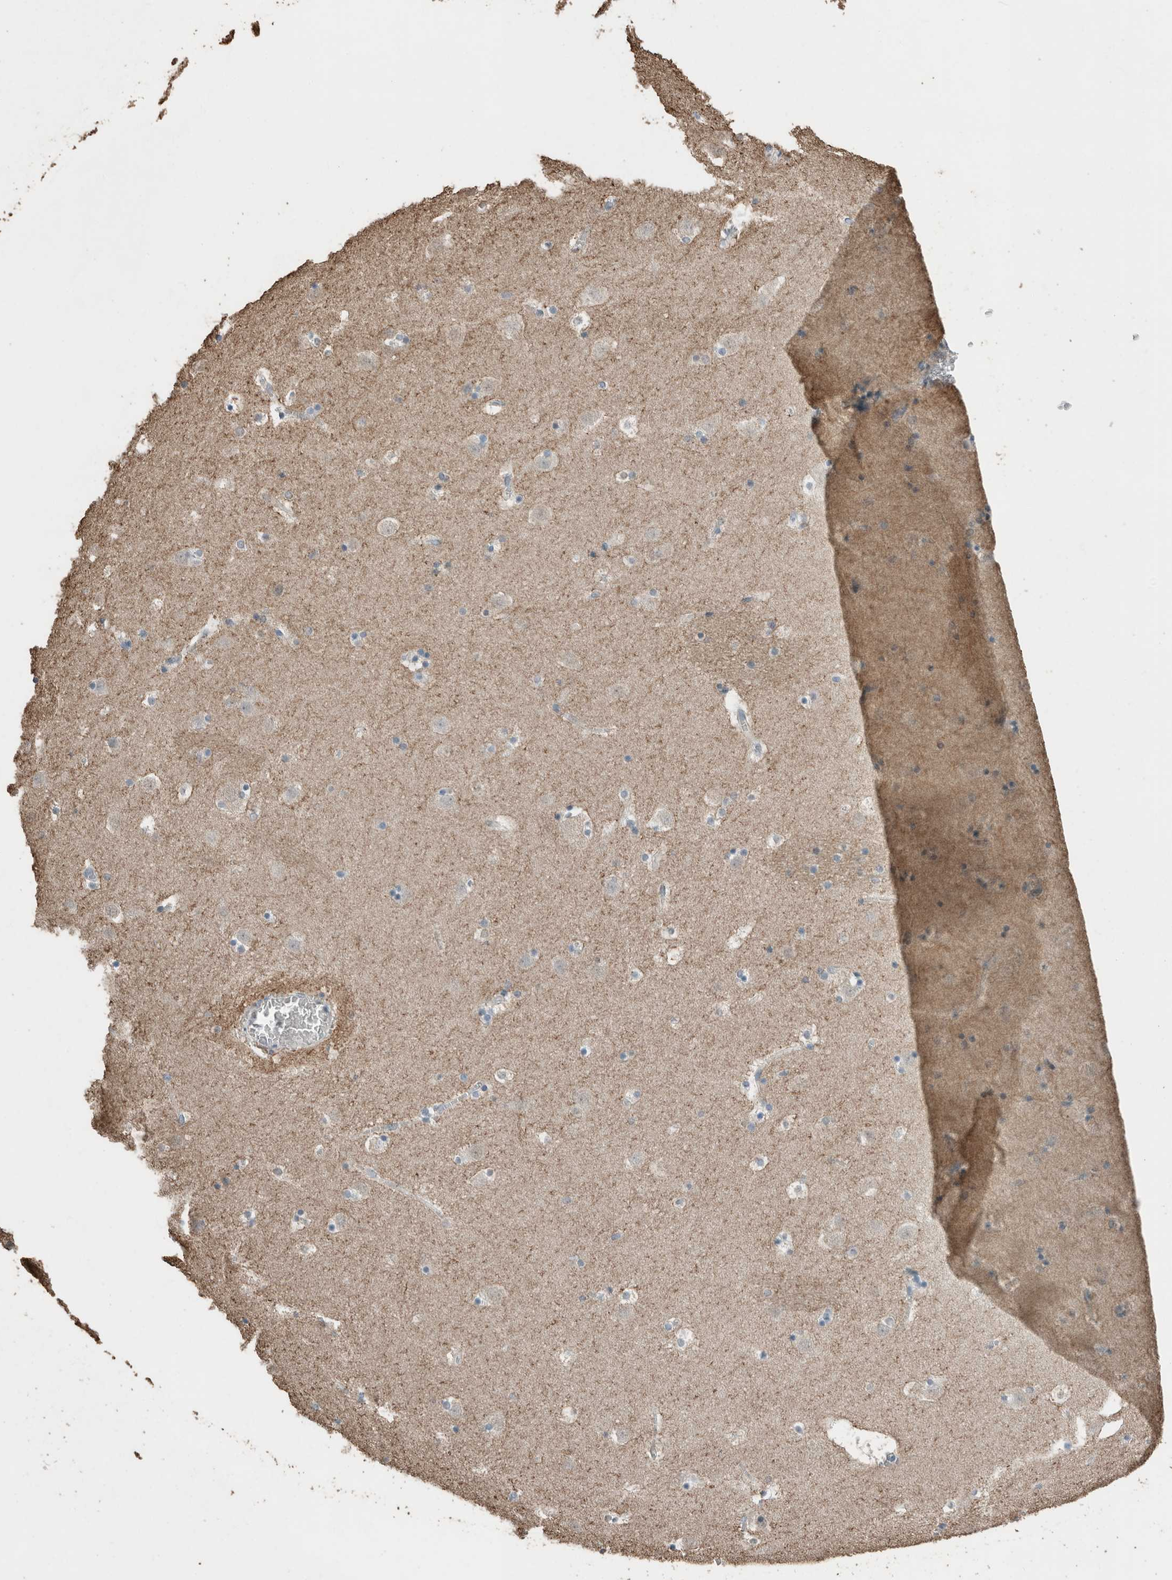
{"staining": {"intensity": "negative", "quantity": "none", "location": "none"}, "tissue": "caudate", "cell_type": "Glial cells", "image_type": "normal", "snomed": [{"axis": "morphology", "description": "Normal tissue, NOS"}, {"axis": "topography", "description": "Lateral ventricle wall"}], "caption": "Glial cells are negative for protein expression in benign human caudate. (Brightfield microscopy of DAB immunohistochemistry (IHC) at high magnification).", "gene": "ACVR2B", "patient": {"sex": "male", "age": 45}}